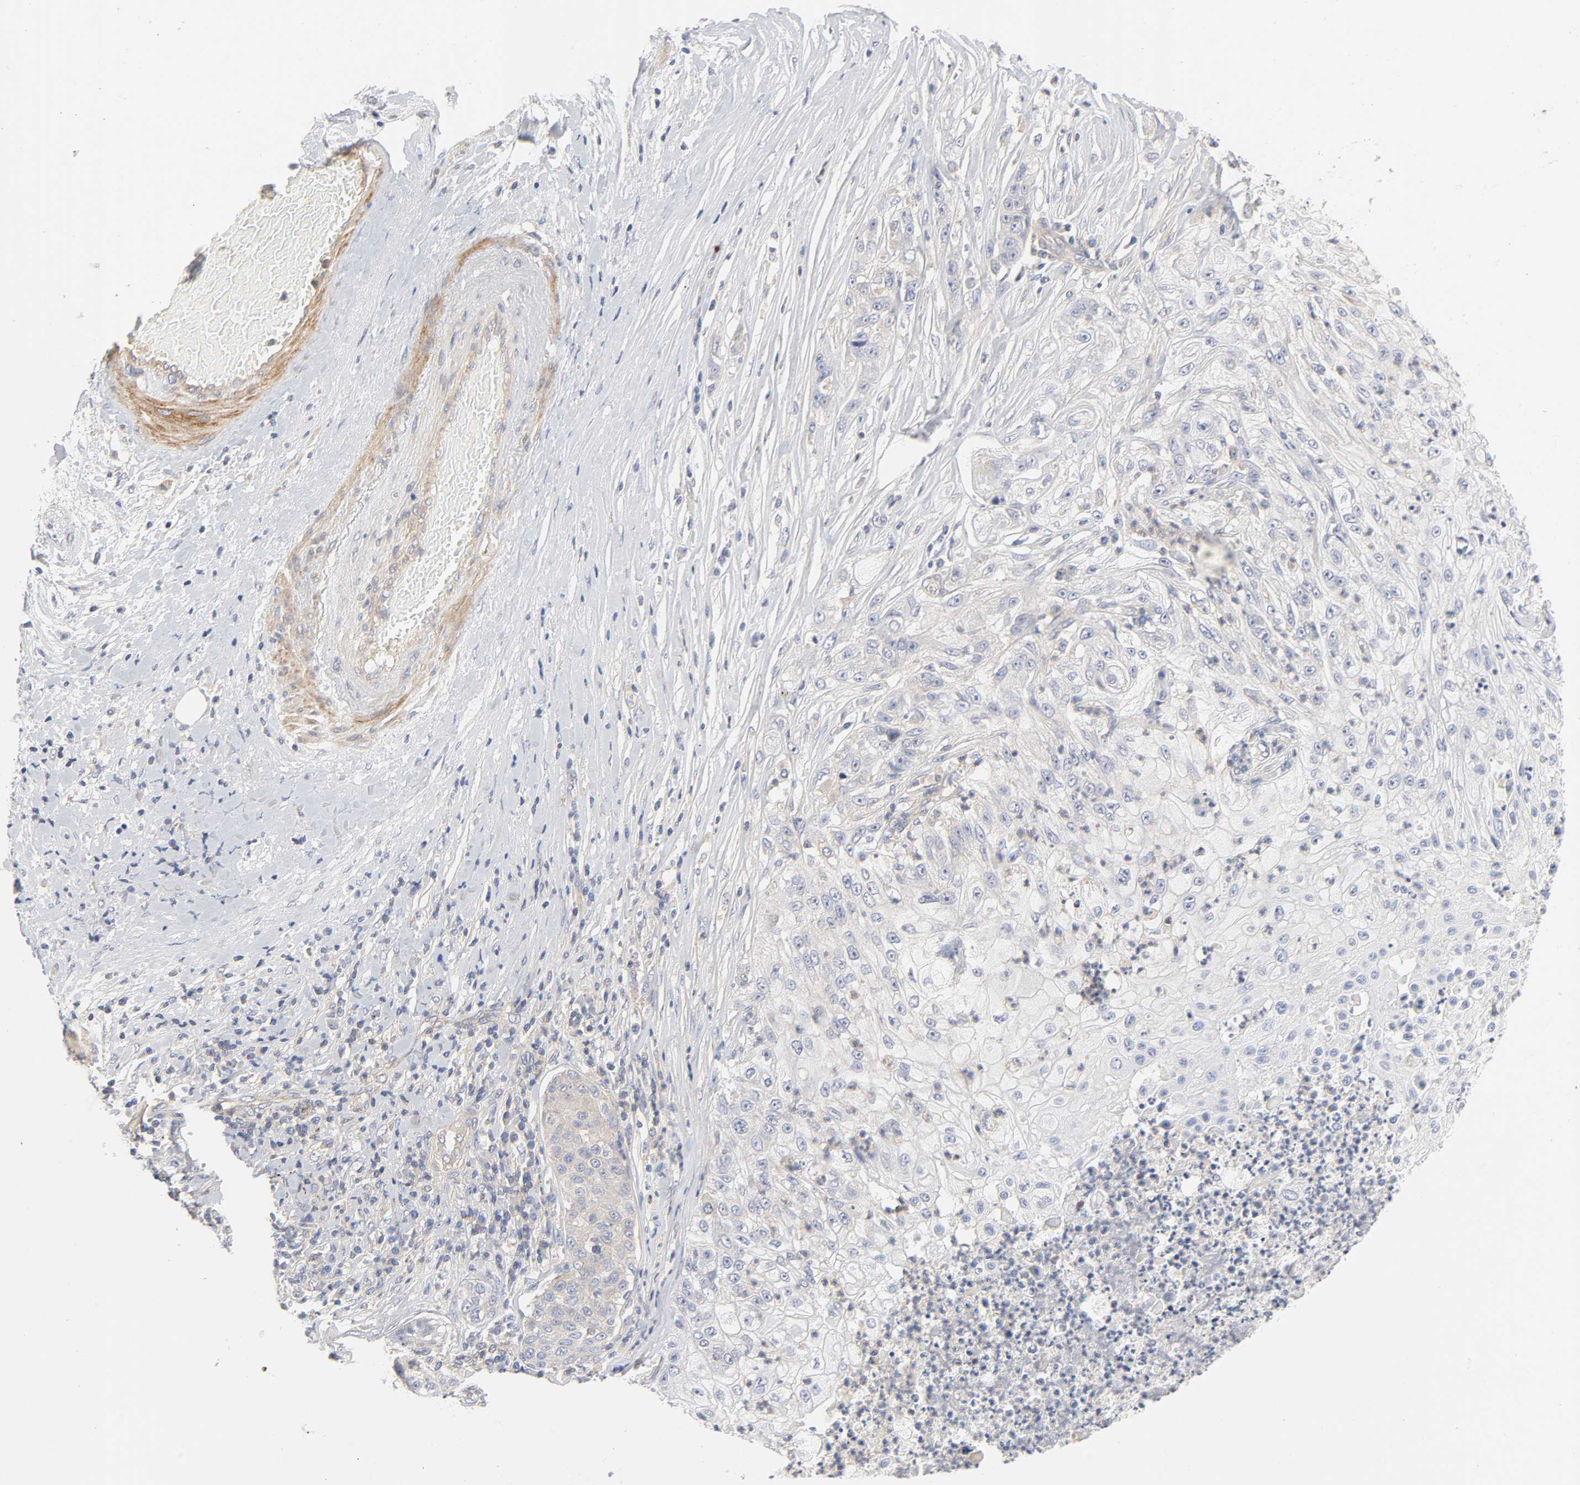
{"staining": {"intensity": "negative", "quantity": "none", "location": "none"}, "tissue": "lung cancer", "cell_type": "Tumor cells", "image_type": "cancer", "snomed": [{"axis": "morphology", "description": "Inflammation, NOS"}, {"axis": "morphology", "description": "Squamous cell carcinoma, NOS"}, {"axis": "topography", "description": "Lymph node"}, {"axis": "topography", "description": "Soft tissue"}, {"axis": "topography", "description": "Lung"}], "caption": "Tumor cells are negative for brown protein staining in lung cancer (squamous cell carcinoma).", "gene": "ROCK1", "patient": {"sex": "male", "age": 66}}